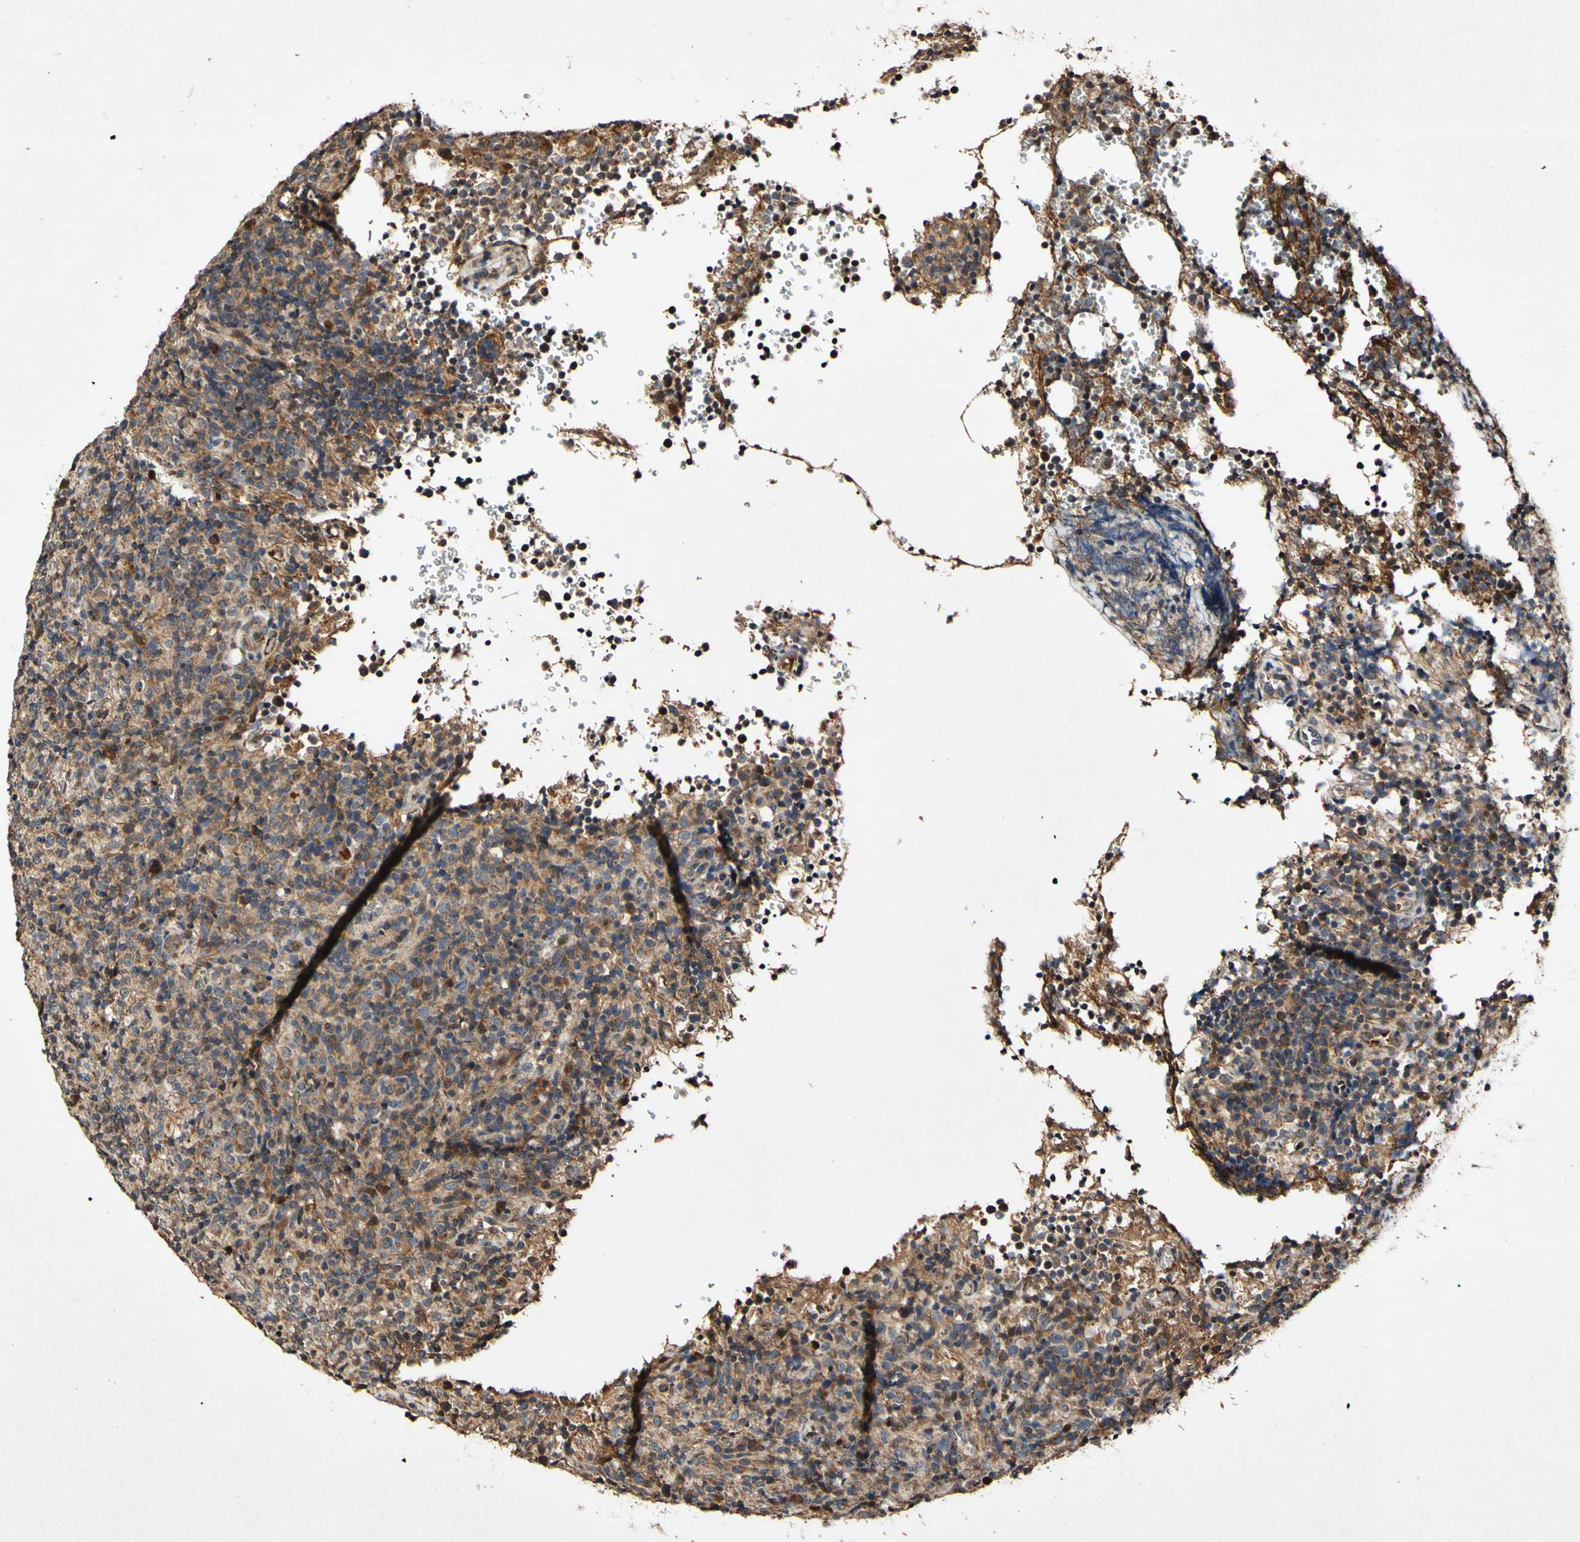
{"staining": {"intensity": "moderate", "quantity": ">75%", "location": "cytoplasmic/membranous"}, "tissue": "lymphoma", "cell_type": "Tumor cells", "image_type": "cancer", "snomed": [{"axis": "morphology", "description": "Malignant lymphoma, non-Hodgkin's type, High grade"}, {"axis": "topography", "description": "Lymph node"}], "caption": "Lymphoma stained for a protein displays moderate cytoplasmic/membranous positivity in tumor cells. (DAB IHC, brown staining for protein, blue staining for nuclei).", "gene": "PLAT", "patient": {"sex": "female", "age": 76}}